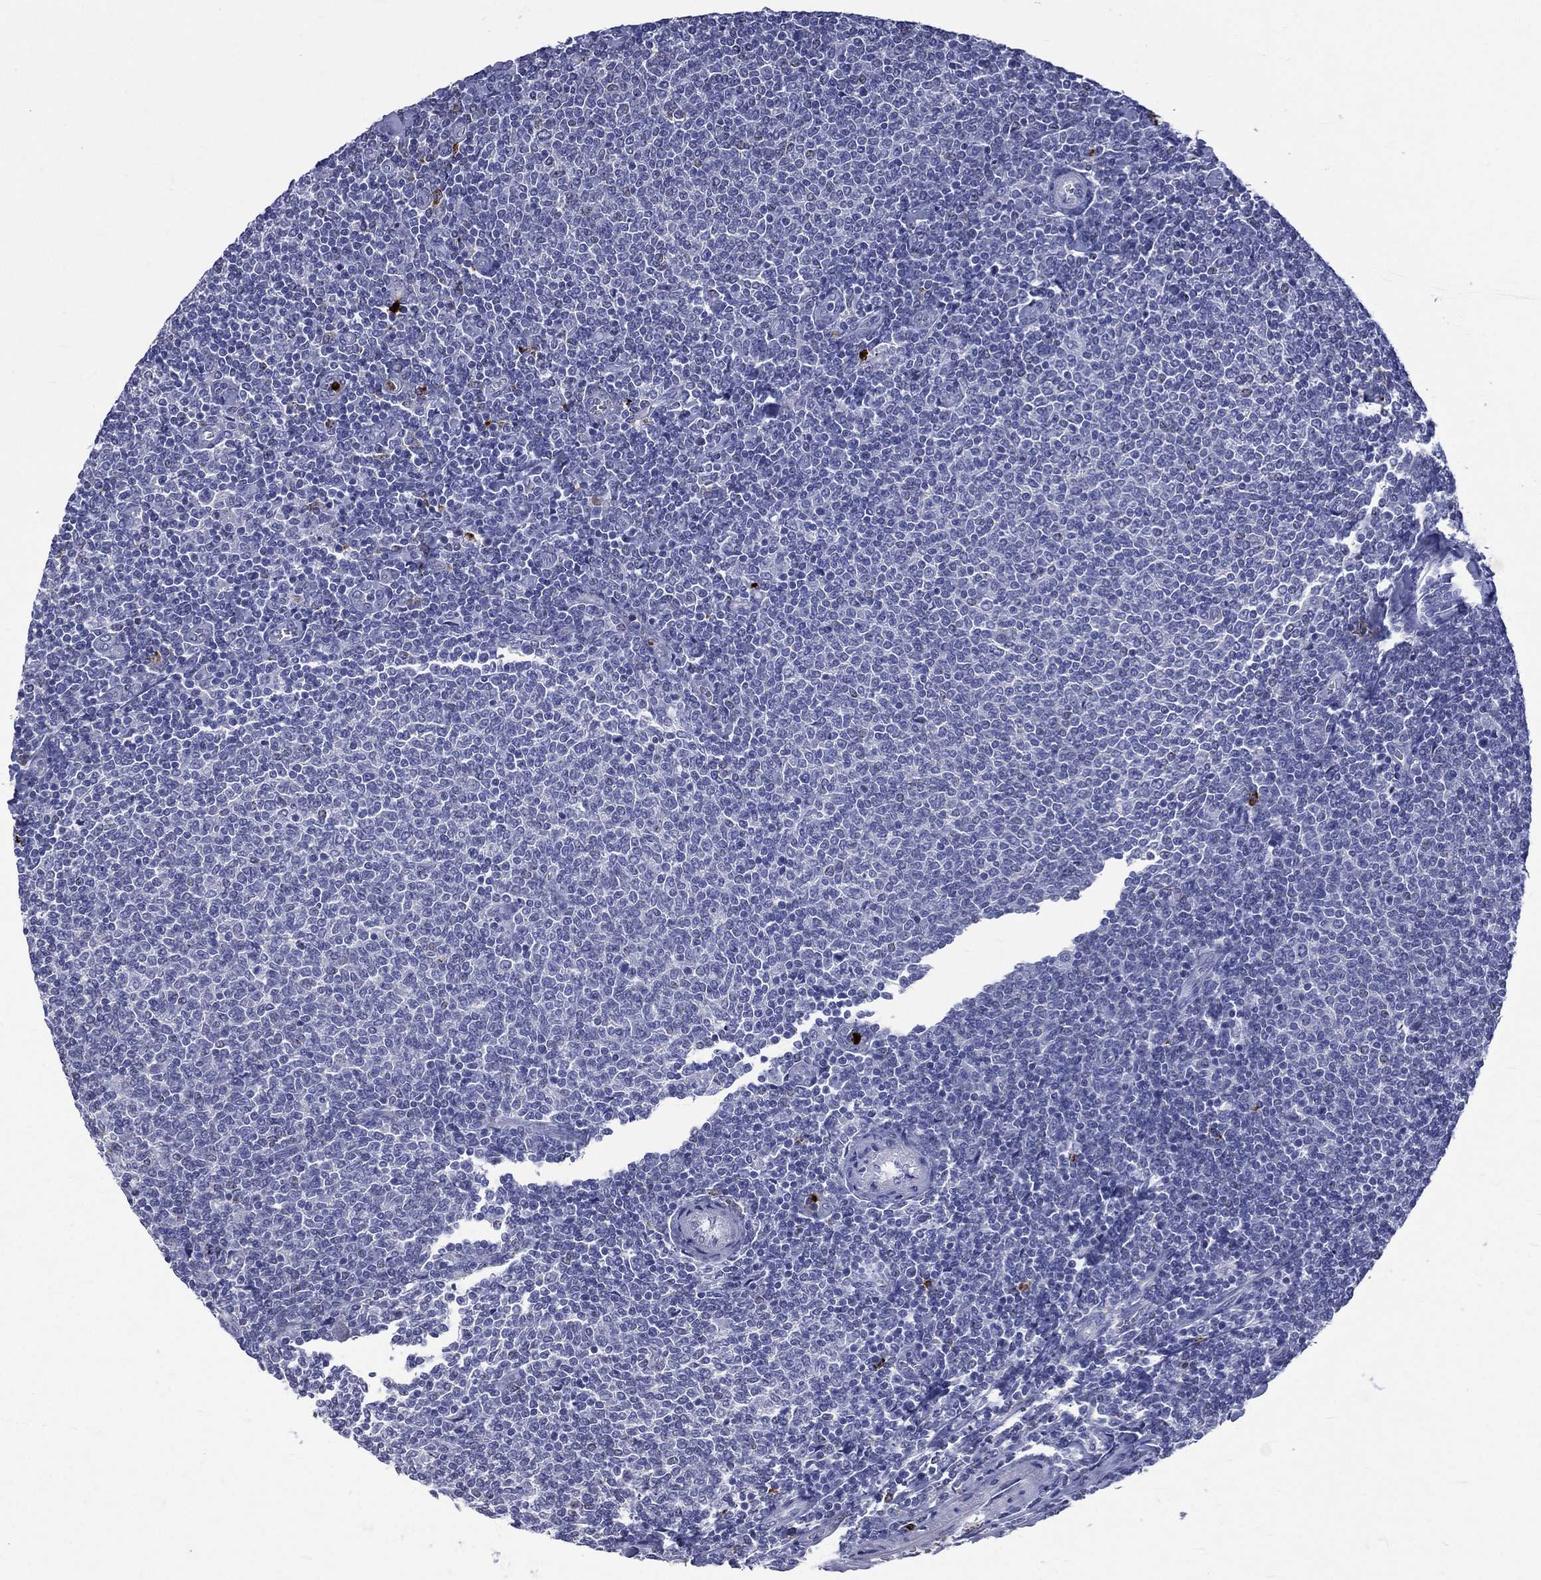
{"staining": {"intensity": "negative", "quantity": "none", "location": "none"}, "tissue": "lymphoma", "cell_type": "Tumor cells", "image_type": "cancer", "snomed": [{"axis": "morphology", "description": "Malignant lymphoma, non-Hodgkin's type, Low grade"}, {"axis": "topography", "description": "Lymph node"}], "caption": "An immunohistochemistry (IHC) micrograph of low-grade malignant lymphoma, non-Hodgkin's type is shown. There is no staining in tumor cells of low-grade malignant lymphoma, non-Hodgkin's type. Brightfield microscopy of immunohistochemistry stained with DAB (3,3'-diaminobenzidine) (brown) and hematoxylin (blue), captured at high magnification.", "gene": "ELANE", "patient": {"sex": "male", "age": 52}}